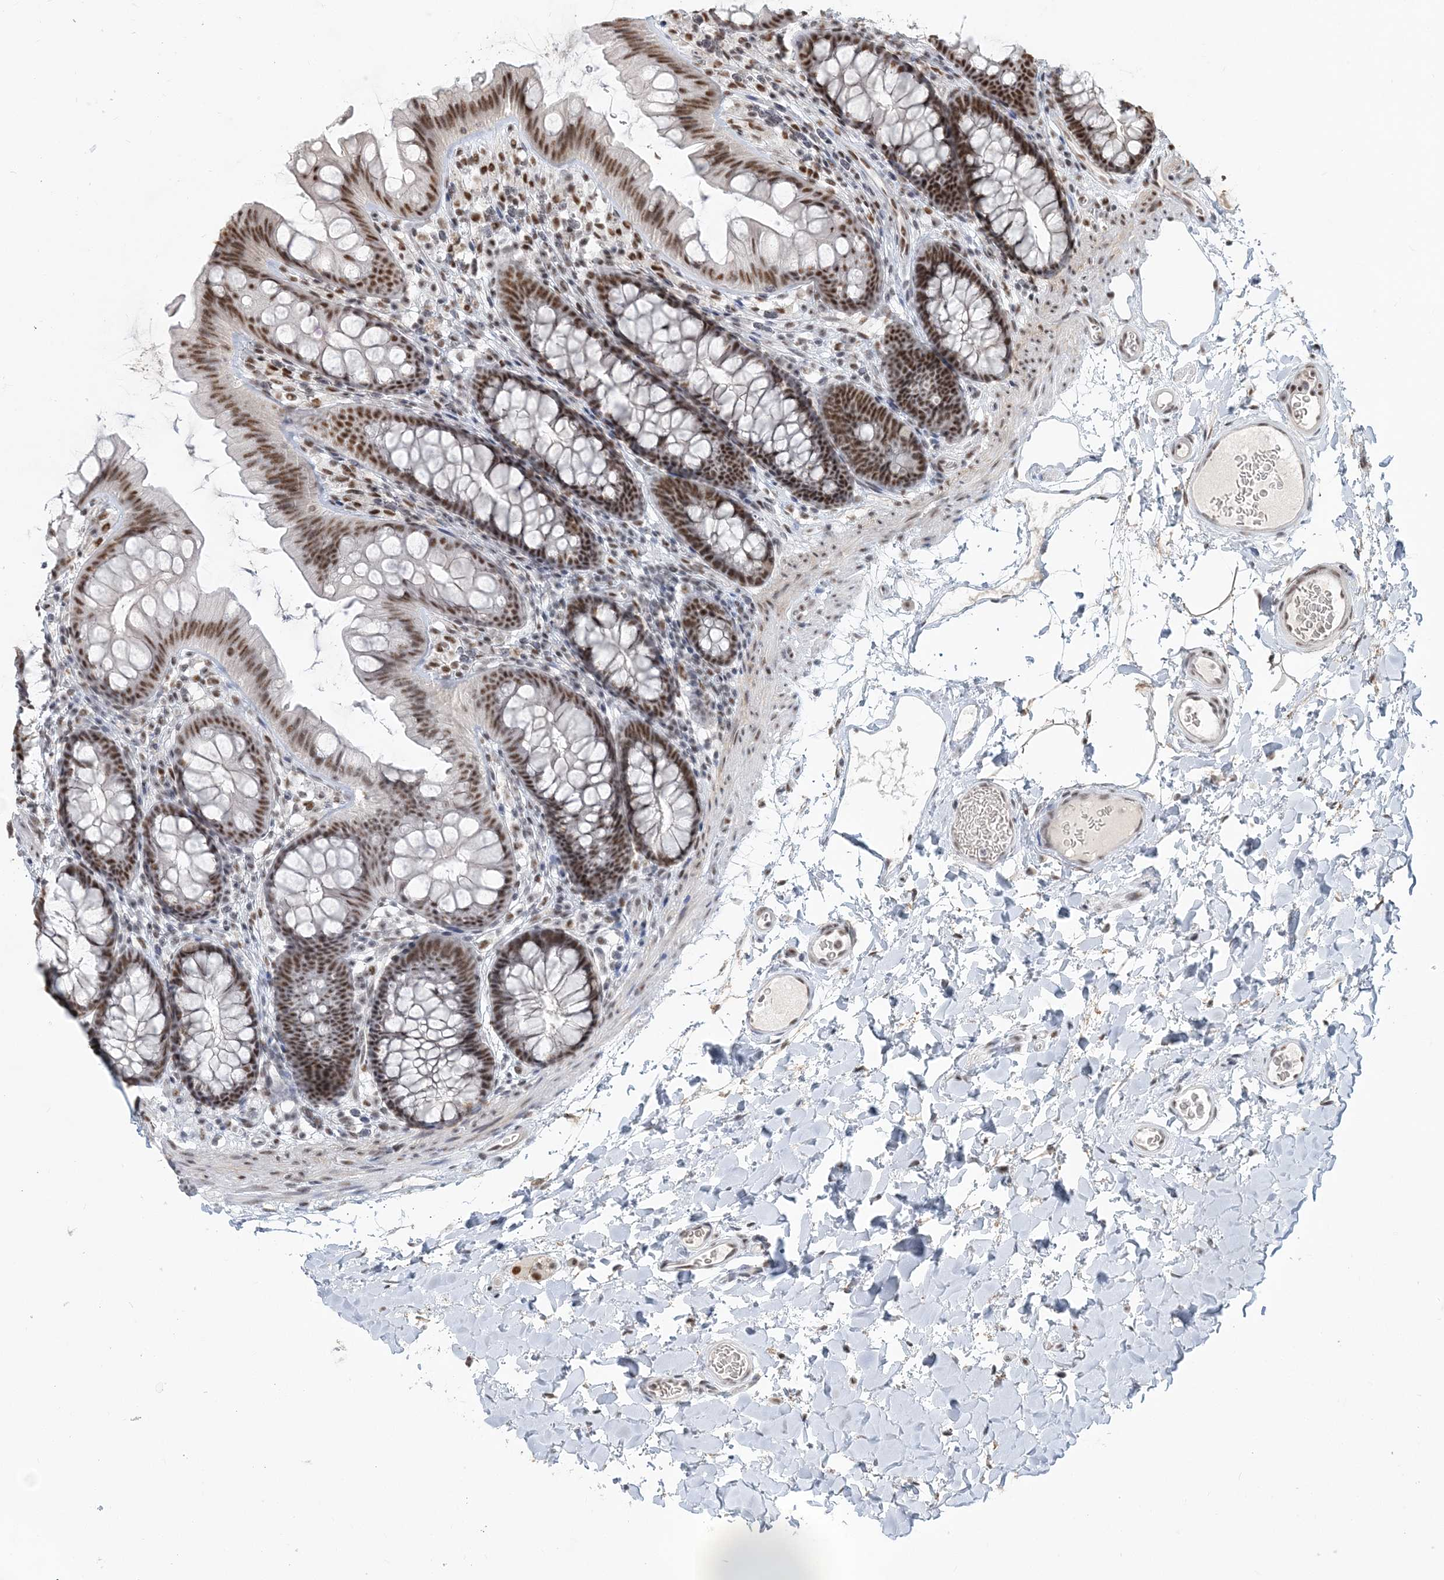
{"staining": {"intensity": "moderate", "quantity": ">75%", "location": "nuclear"}, "tissue": "colon", "cell_type": "Endothelial cells", "image_type": "normal", "snomed": [{"axis": "morphology", "description": "Normal tissue, NOS"}, {"axis": "topography", "description": "Colon"}], "caption": "This is an image of IHC staining of benign colon, which shows moderate expression in the nuclear of endothelial cells.", "gene": "PLRG1", "patient": {"sex": "female", "age": 62}}